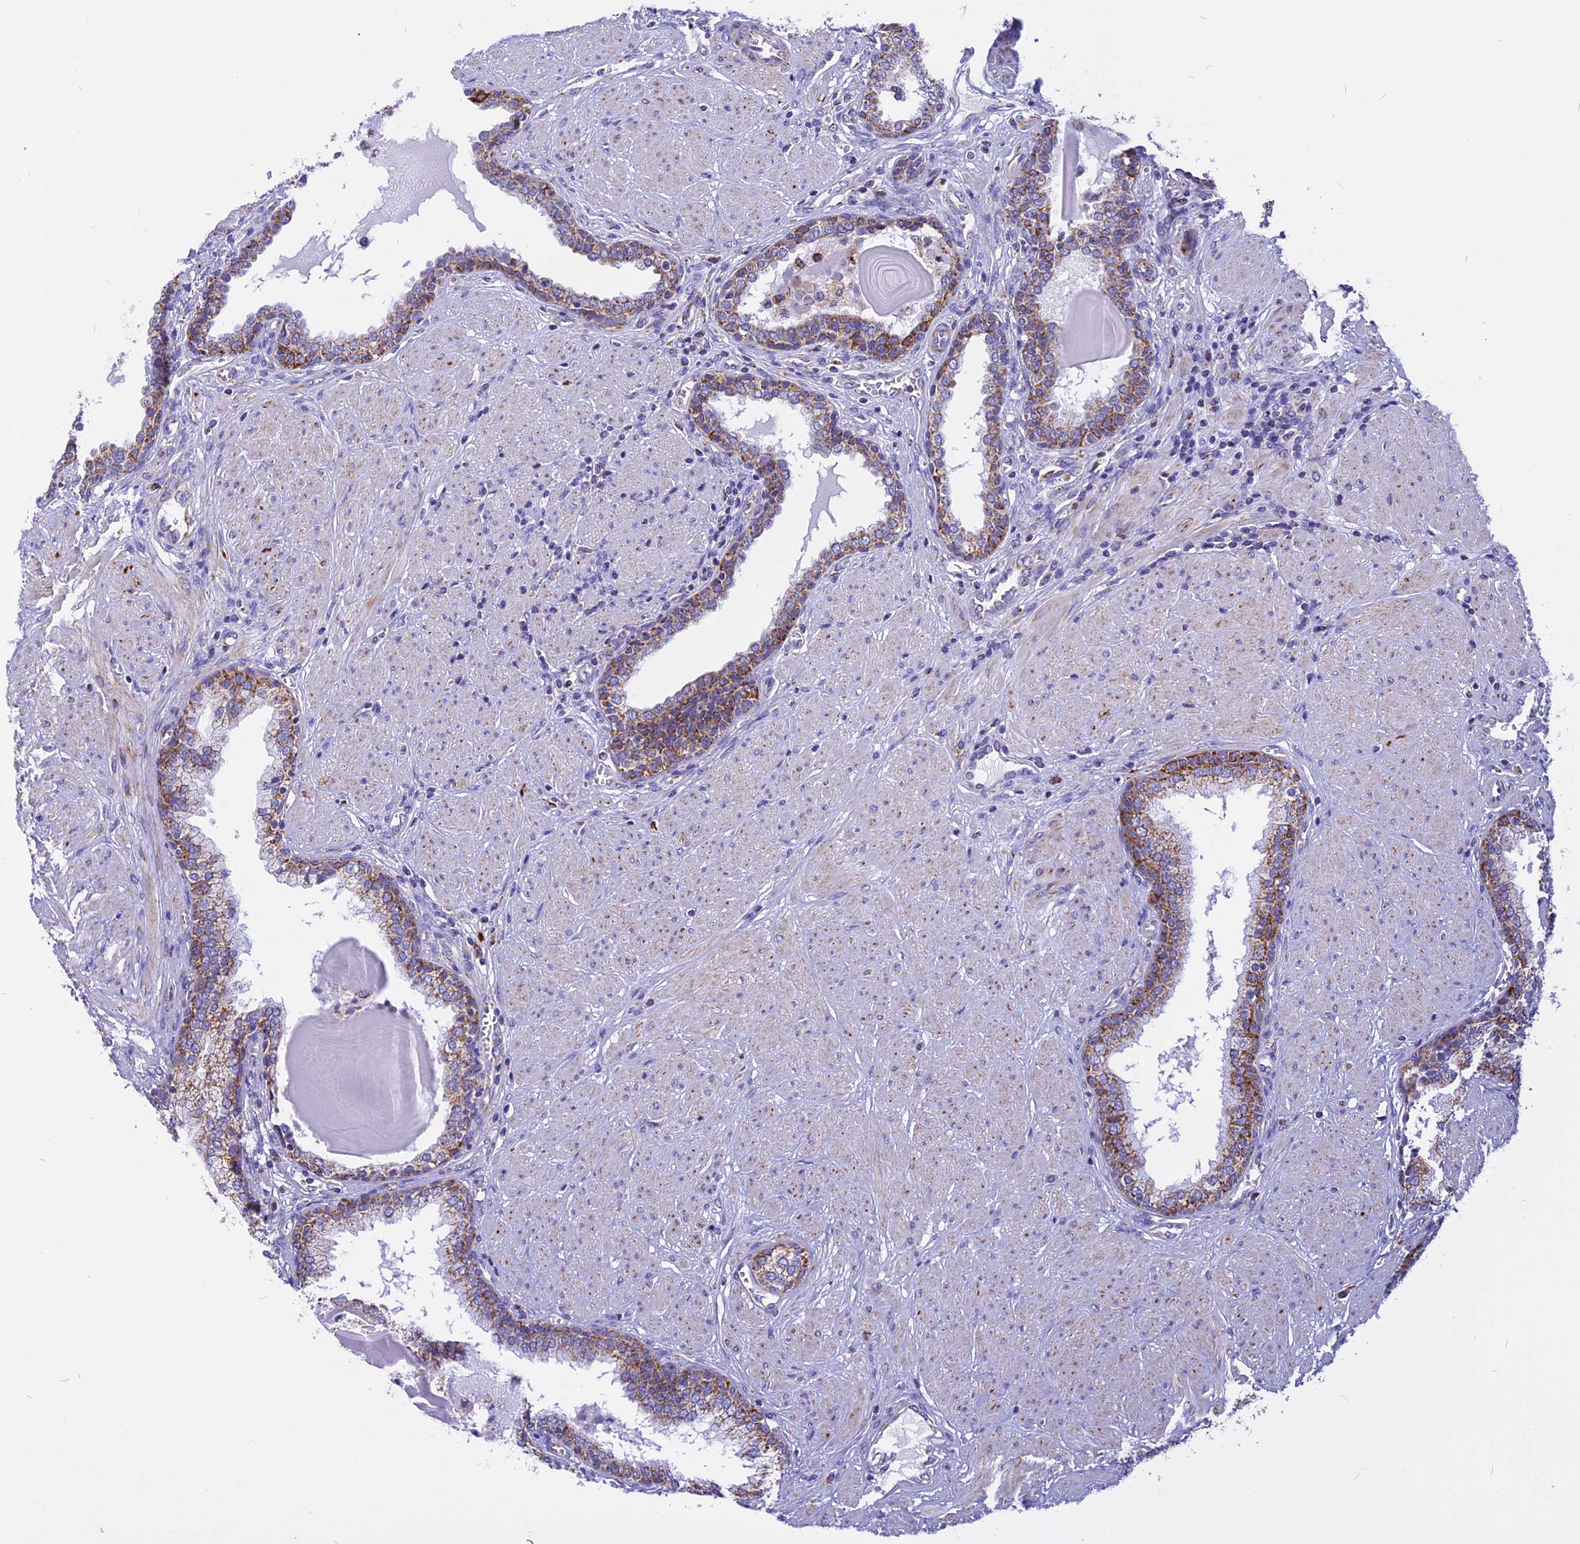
{"staining": {"intensity": "moderate", "quantity": ">75%", "location": "cytoplasmic/membranous"}, "tissue": "prostate", "cell_type": "Glandular cells", "image_type": "normal", "snomed": [{"axis": "morphology", "description": "Normal tissue, NOS"}, {"axis": "topography", "description": "Prostate"}], "caption": "Immunohistochemical staining of unremarkable human prostate displays moderate cytoplasmic/membranous protein positivity in approximately >75% of glandular cells.", "gene": "VDAC2", "patient": {"sex": "male", "age": 51}}